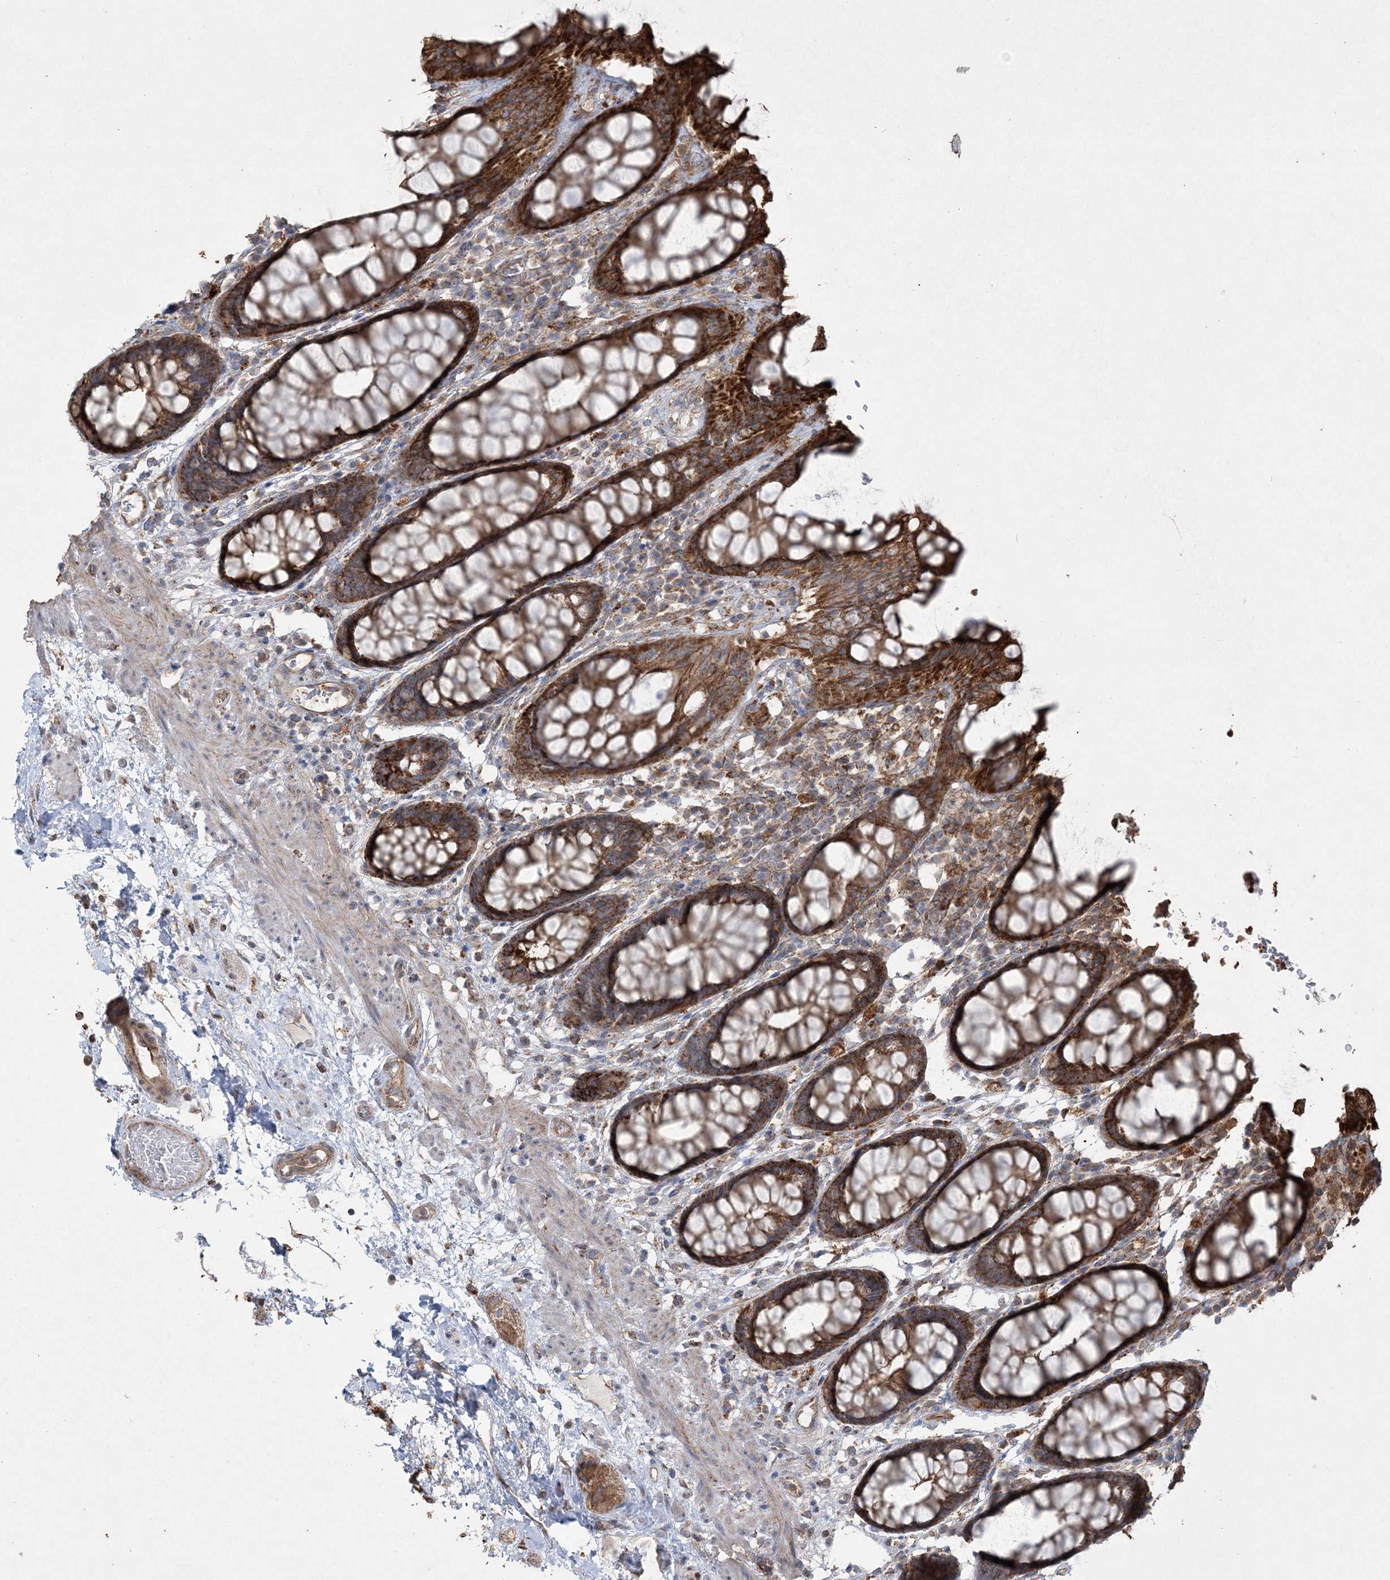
{"staining": {"intensity": "strong", "quantity": ">75%", "location": "cytoplasmic/membranous"}, "tissue": "rectum", "cell_type": "Glandular cells", "image_type": "normal", "snomed": [{"axis": "morphology", "description": "Normal tissue, NOS"}, {"axis": "topography", "description": "Rectum"}], "caption": "Glandular cells show strong cytoplasmic/membranous positivity in approximately >75% of cells in benign rectum.", "gene": "TTC7A", "patient": {"sex": "male", "age": 64}}